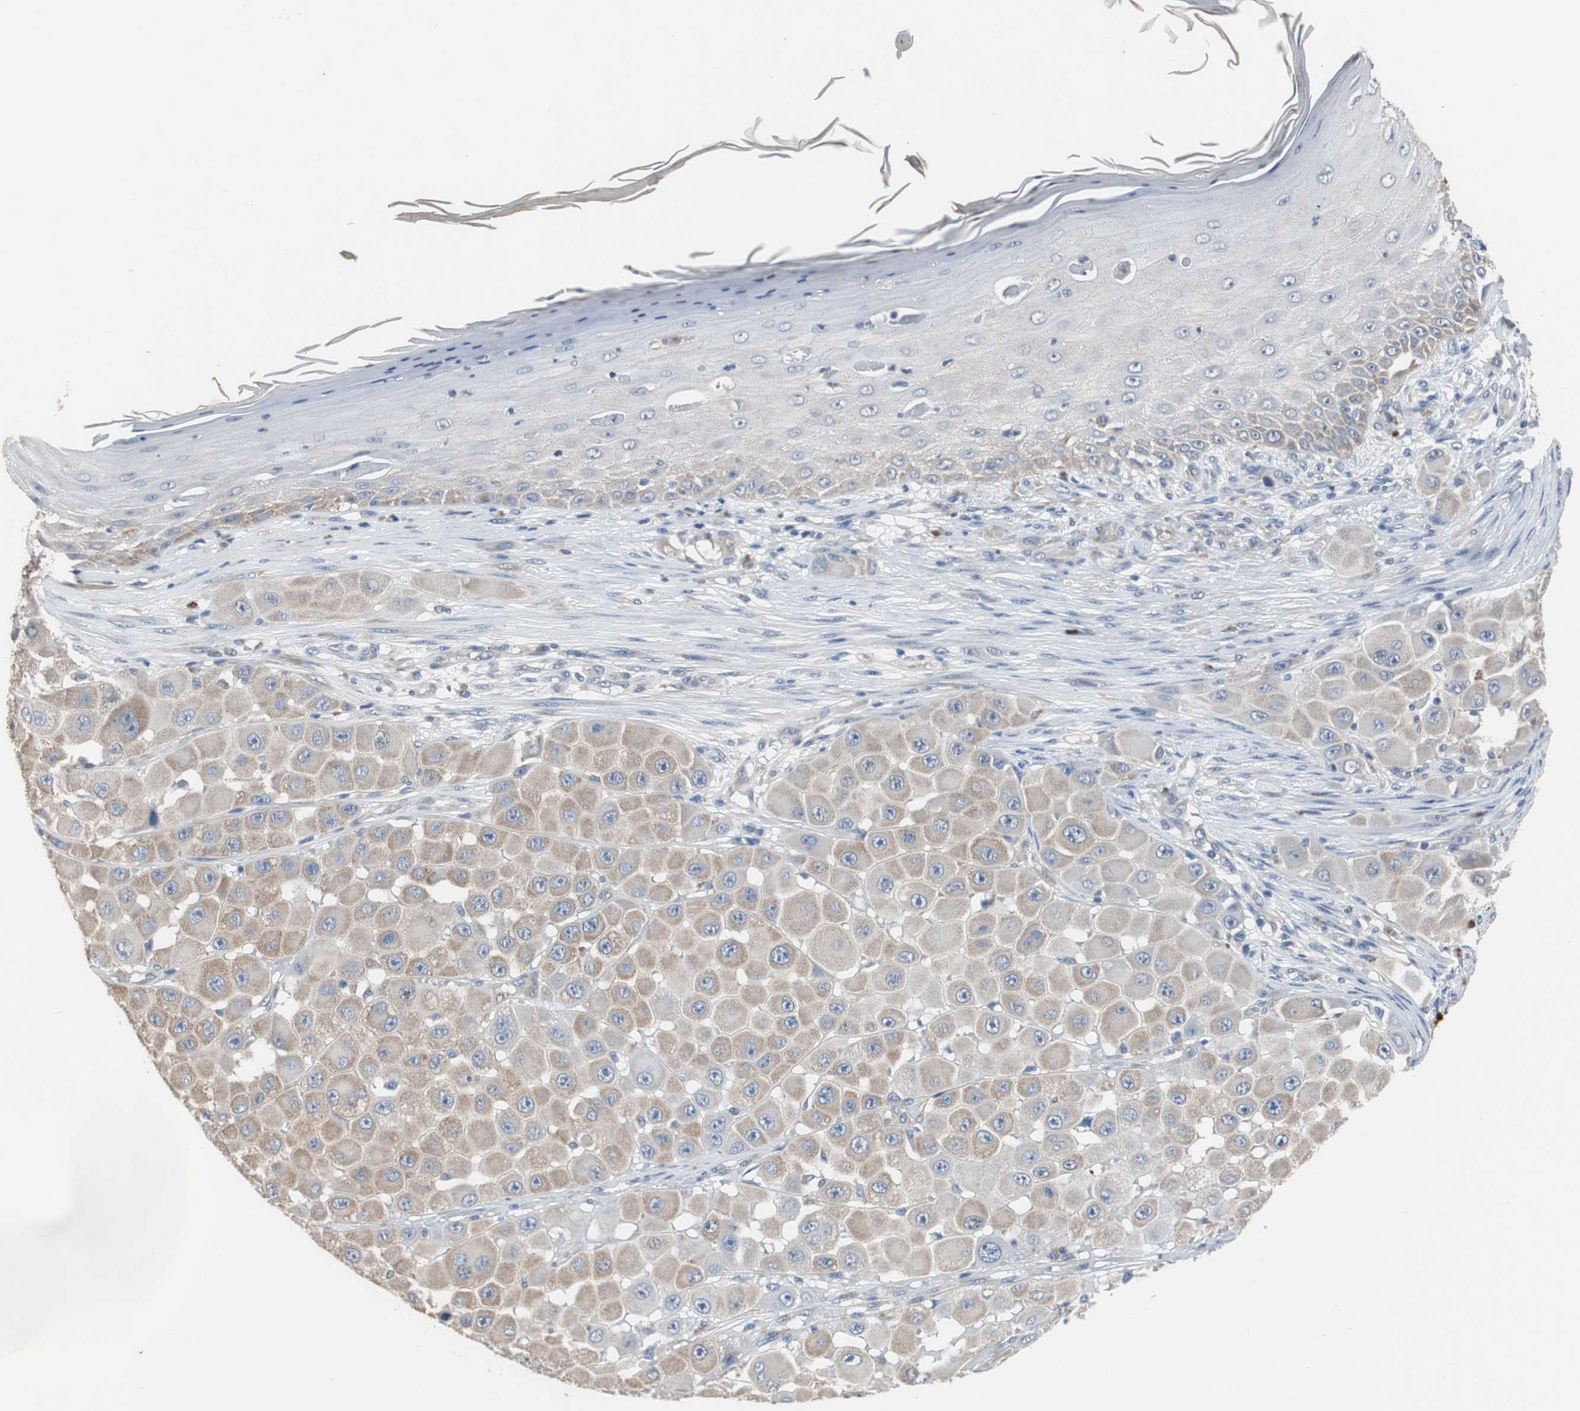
{"staining": {"intensity": "moderate", "quantity": "25%-75%", "location": "cytoplasmic/membranous"}, "tissue": "melanoma", "cell_type": "Tumor cells", "image_type": "cancer", "snomed": [{"axis": "morphology", "description": "Malignant melanoma, NOS"}, {"axis": "topography", "description": "Skin"}], "caption": "Protein staining shows moderate cytoplasmic/membranous positivity in about 25%-75% of tumor cells in melanoma. The staining was performed using DAB (3,3'-diaminobenzidine) to visualize the protein expression in brown, while the nuclei were stained in blue with hematoxylin (Magnification: 20x).", "gene": "USP10", "patient": {"sex": "female", "age": 81}}